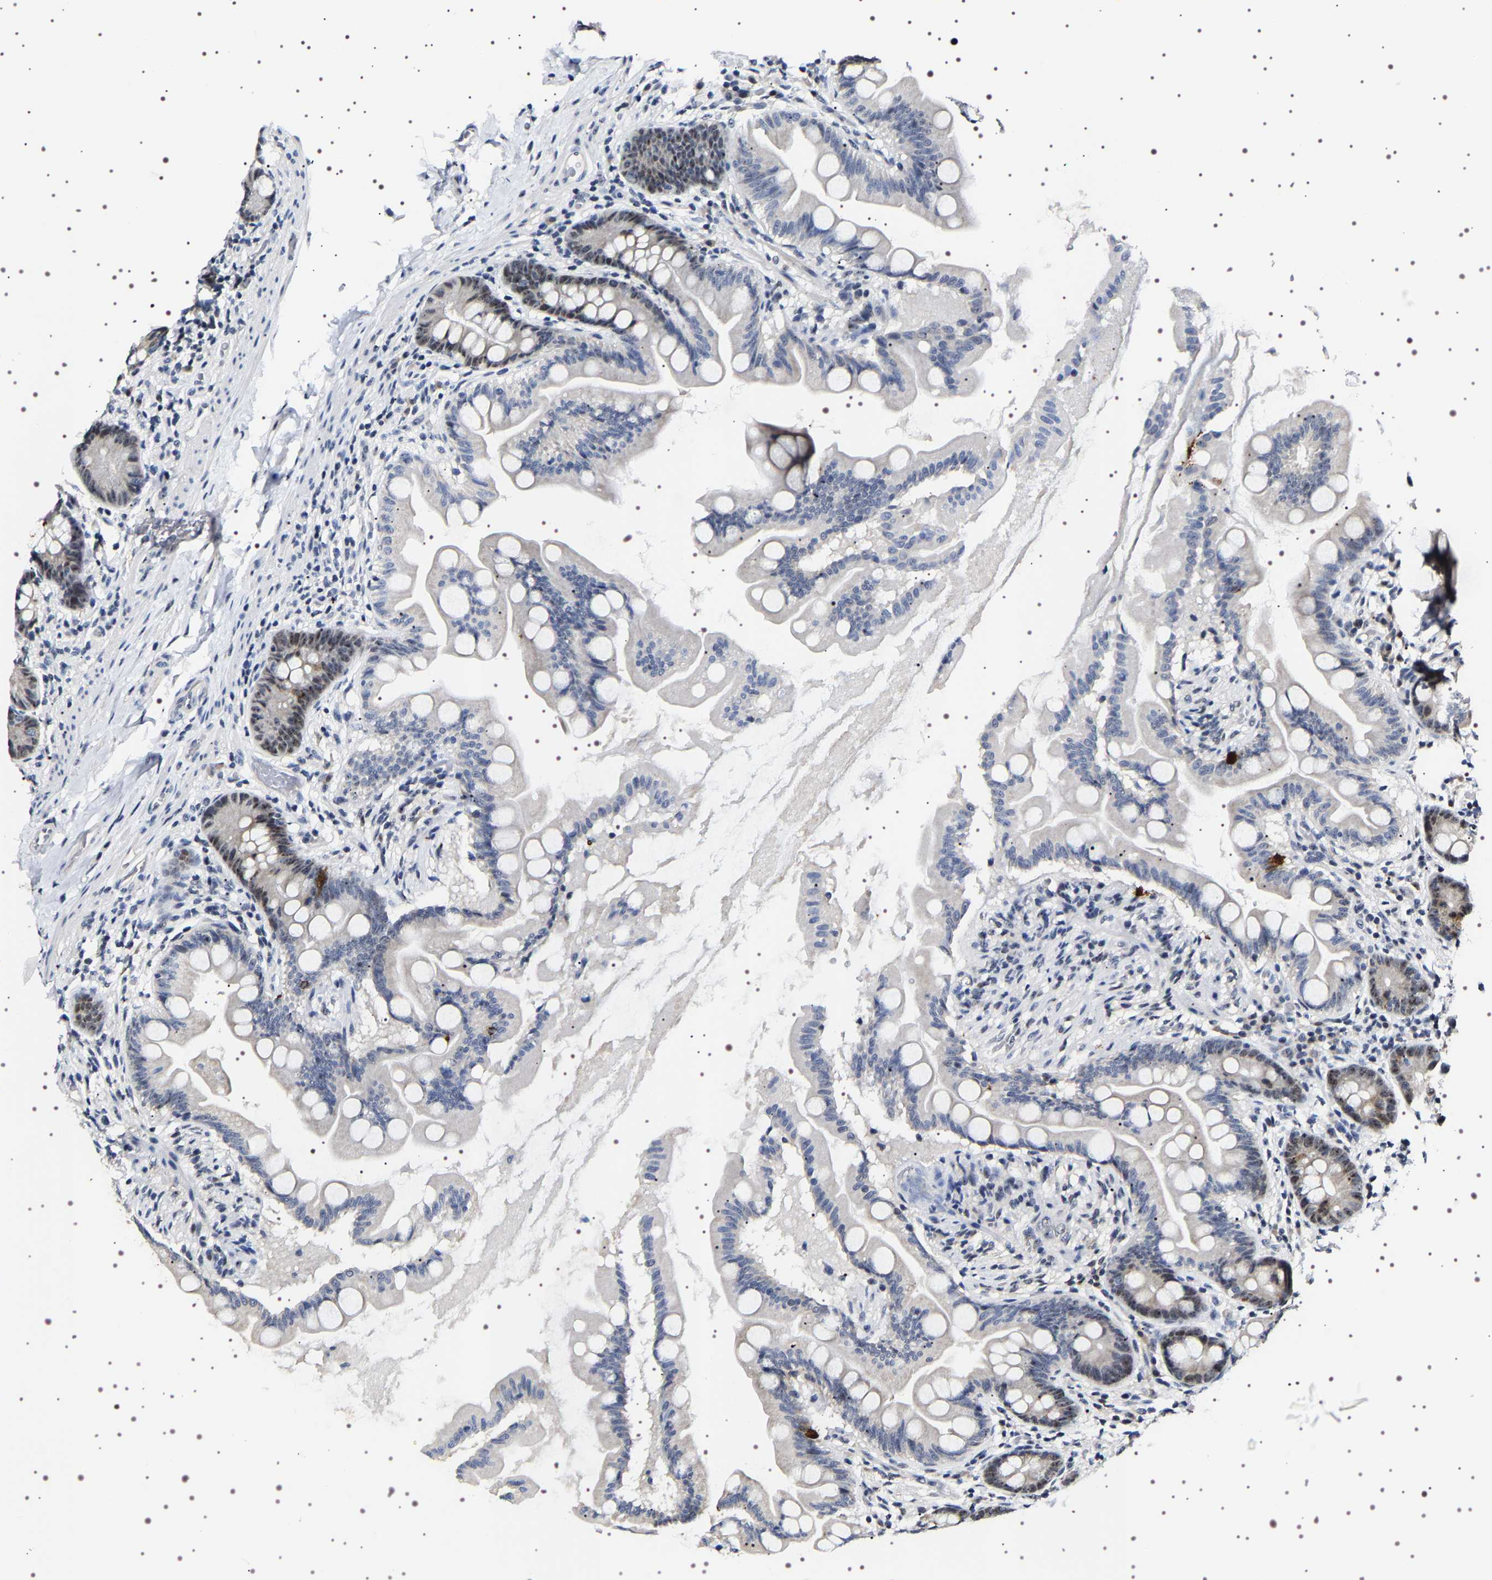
{"staining": {"intensity": "moderate", "quantity": "25%-75%", "location": "nuclear"}, "tissue": "small intestine", "cell_type": "Glandular cells", "image_type": "normal", "snomed": [{"axis": "morphology", "description": "Normal tissue, NOS"}, {"axis": "topography", "description": "Small intestine"}], "caption": "Protein staining demonstrates moderate nuclear expression in approximately 25%-75% of glandular cells in unremarkable small intestine.", "gene": "GNL3", "patient": {"sex": "female", "age": 56}}